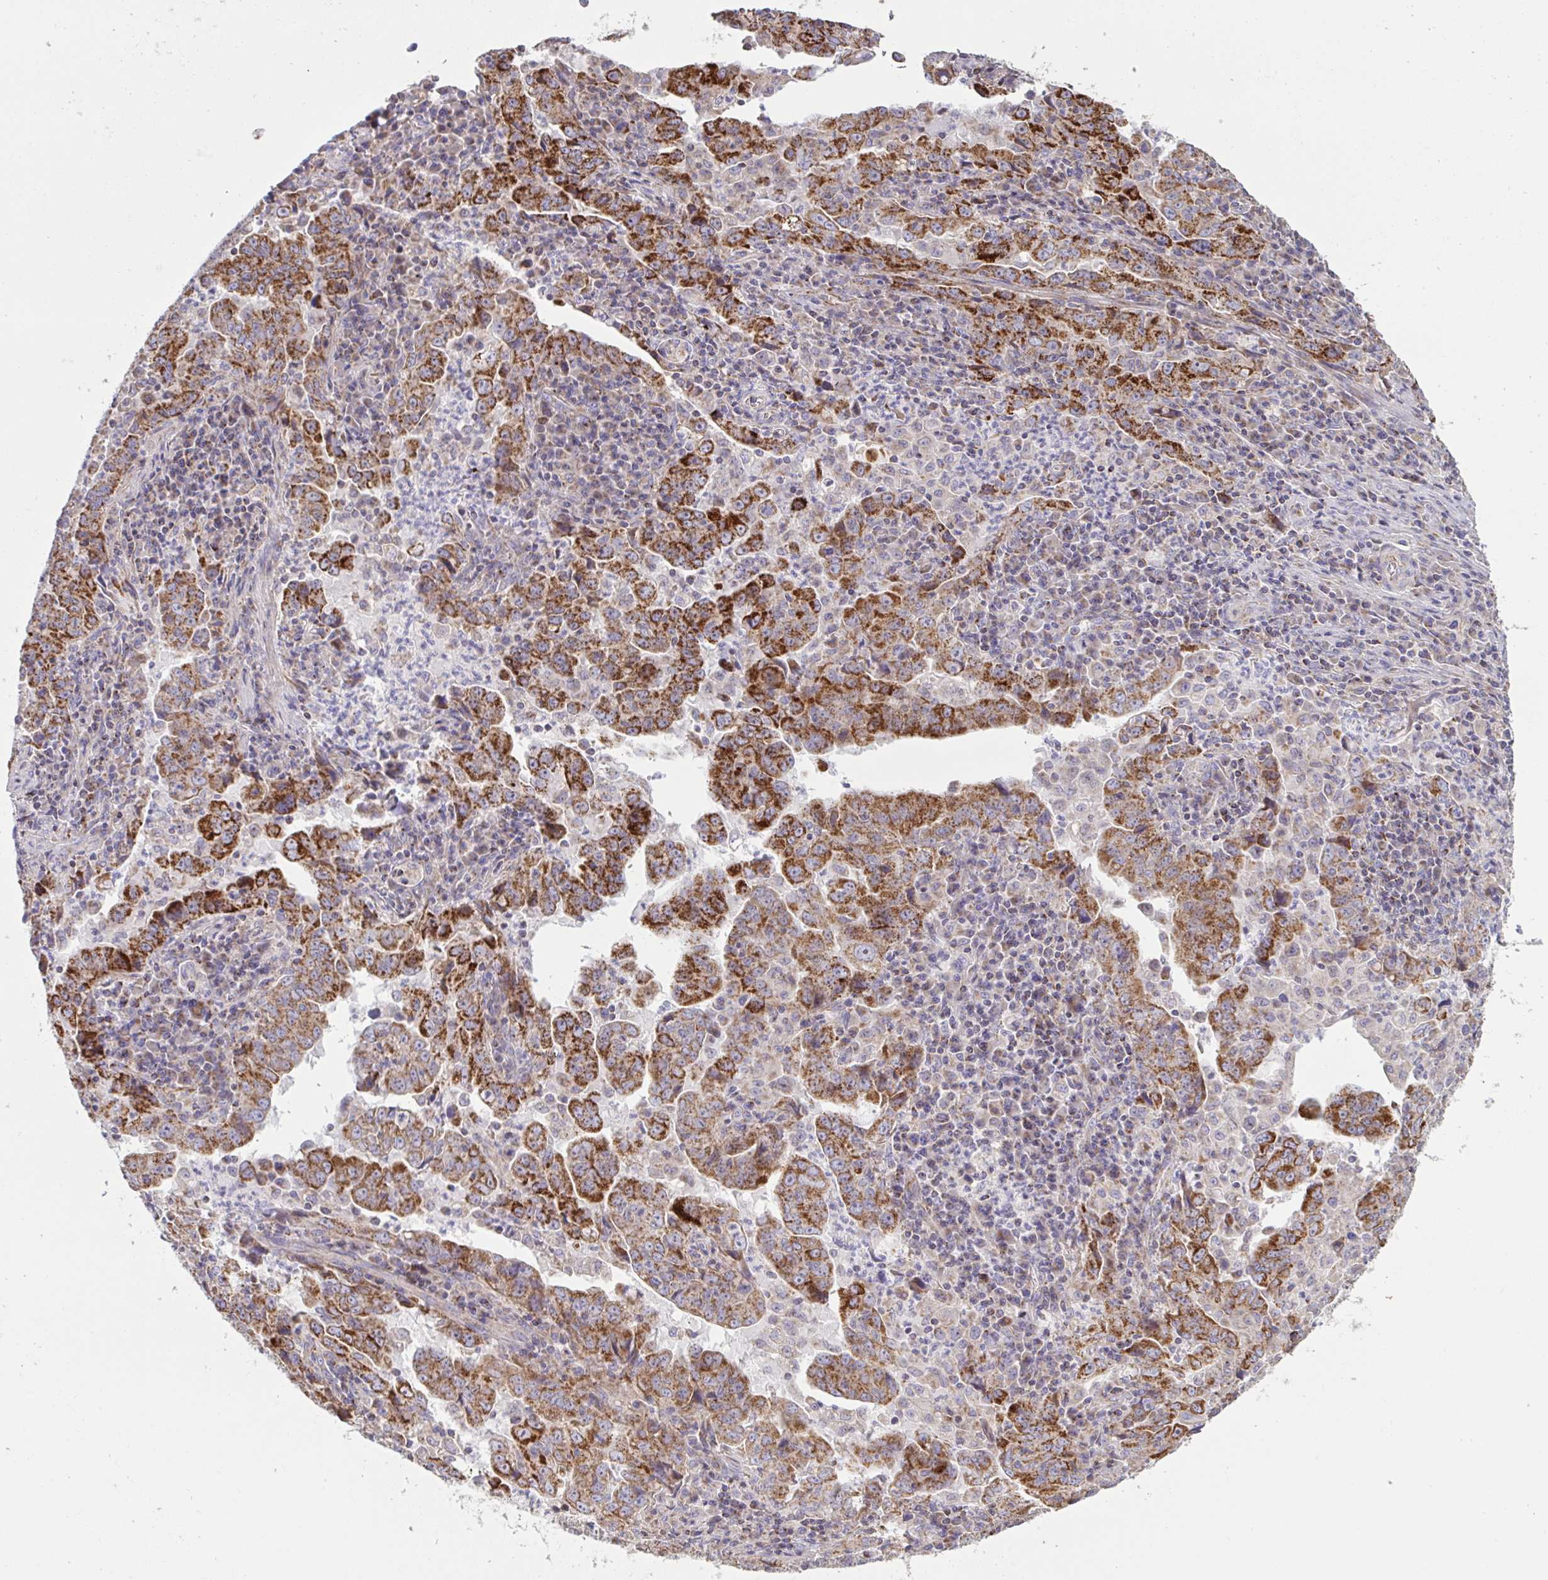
{"staining": {"intensity": "strong", "quantity": ">75%", "location": "cytoplasmic/membranous"}, "tissue": "lung cancer", "cell_type": "Tumor cells", "image_type": "cancer", "snomed": [{"axis": "morphology", "description": "Adenocarcinoma, NOS"}, {"axis": "topography", "description": "Lung"}], "caption": "Immunohistochemistry staining of adenocarcinoma (lung), which demonstrates high levels of strong cytoplasmic/membranous positivity in approximately >75% of tumor cells indicating strong cytoplasmic/membranous protein expression. The staining was performed using DAB (brown) for protein detection and nuclei were counterstained in hematoxylin (blue).", "gene": "MICOS10", "patient": {"sex": "male", "age": 67}}